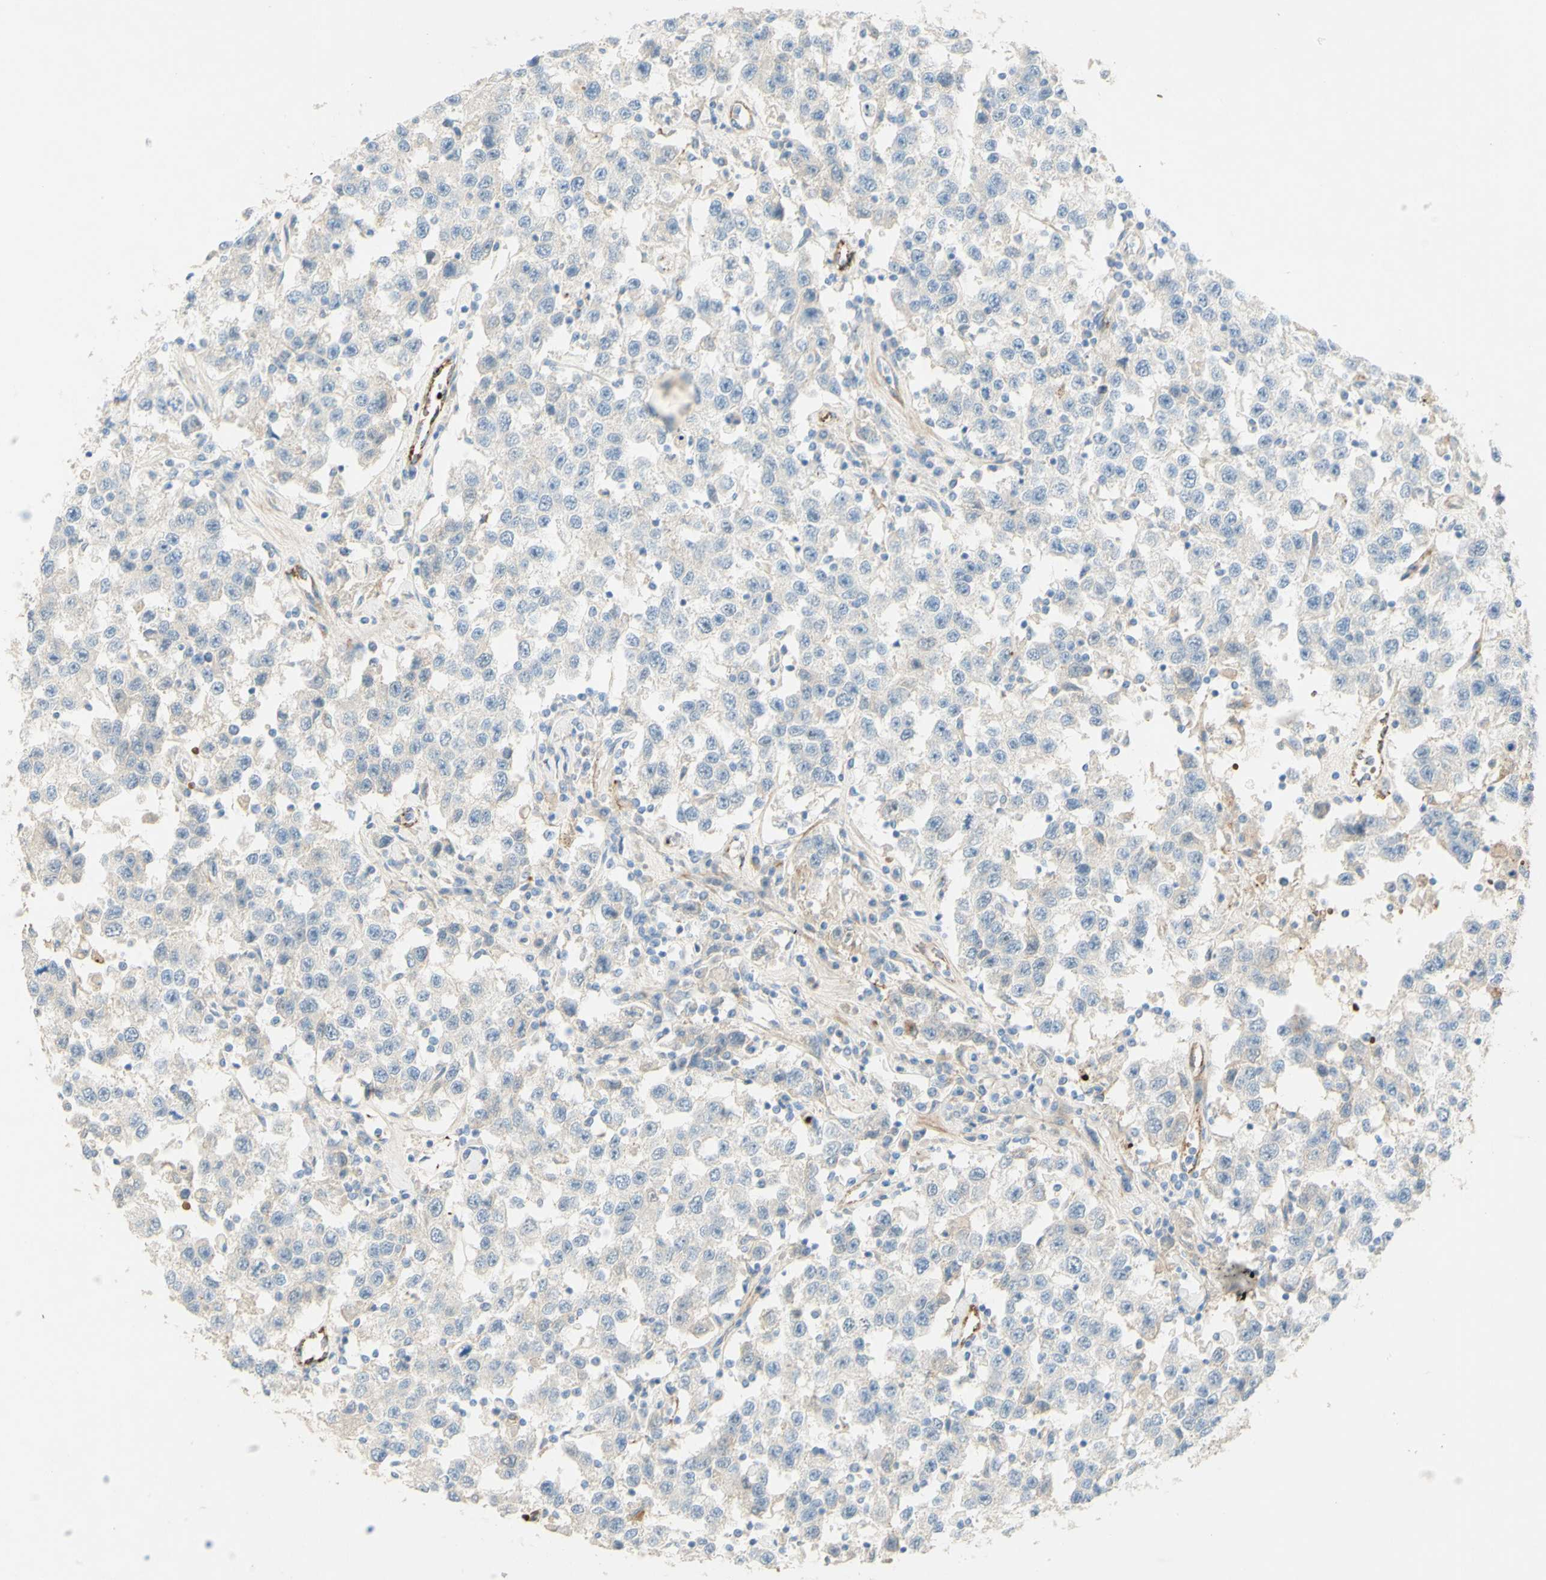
{"staining": {"intensity": "negative", "quantity": "none", "location": "none"}, "tissue": "testis cancer", "cell_type": "Tumor cells", "image_type": "cancer", "snomed": [{"axis": "morphology", "description": "Seminoma, NOS"}, {"axis": "topography", "description": "Testis"}], "caption": "DAB (3,3'-diaminobenzidine) immunohistochemical staining of human seminoma (testis) reveals no significant expression in tumor cells.", "gene": "GAN", "patient": {"sex": "male", "age": 41}}